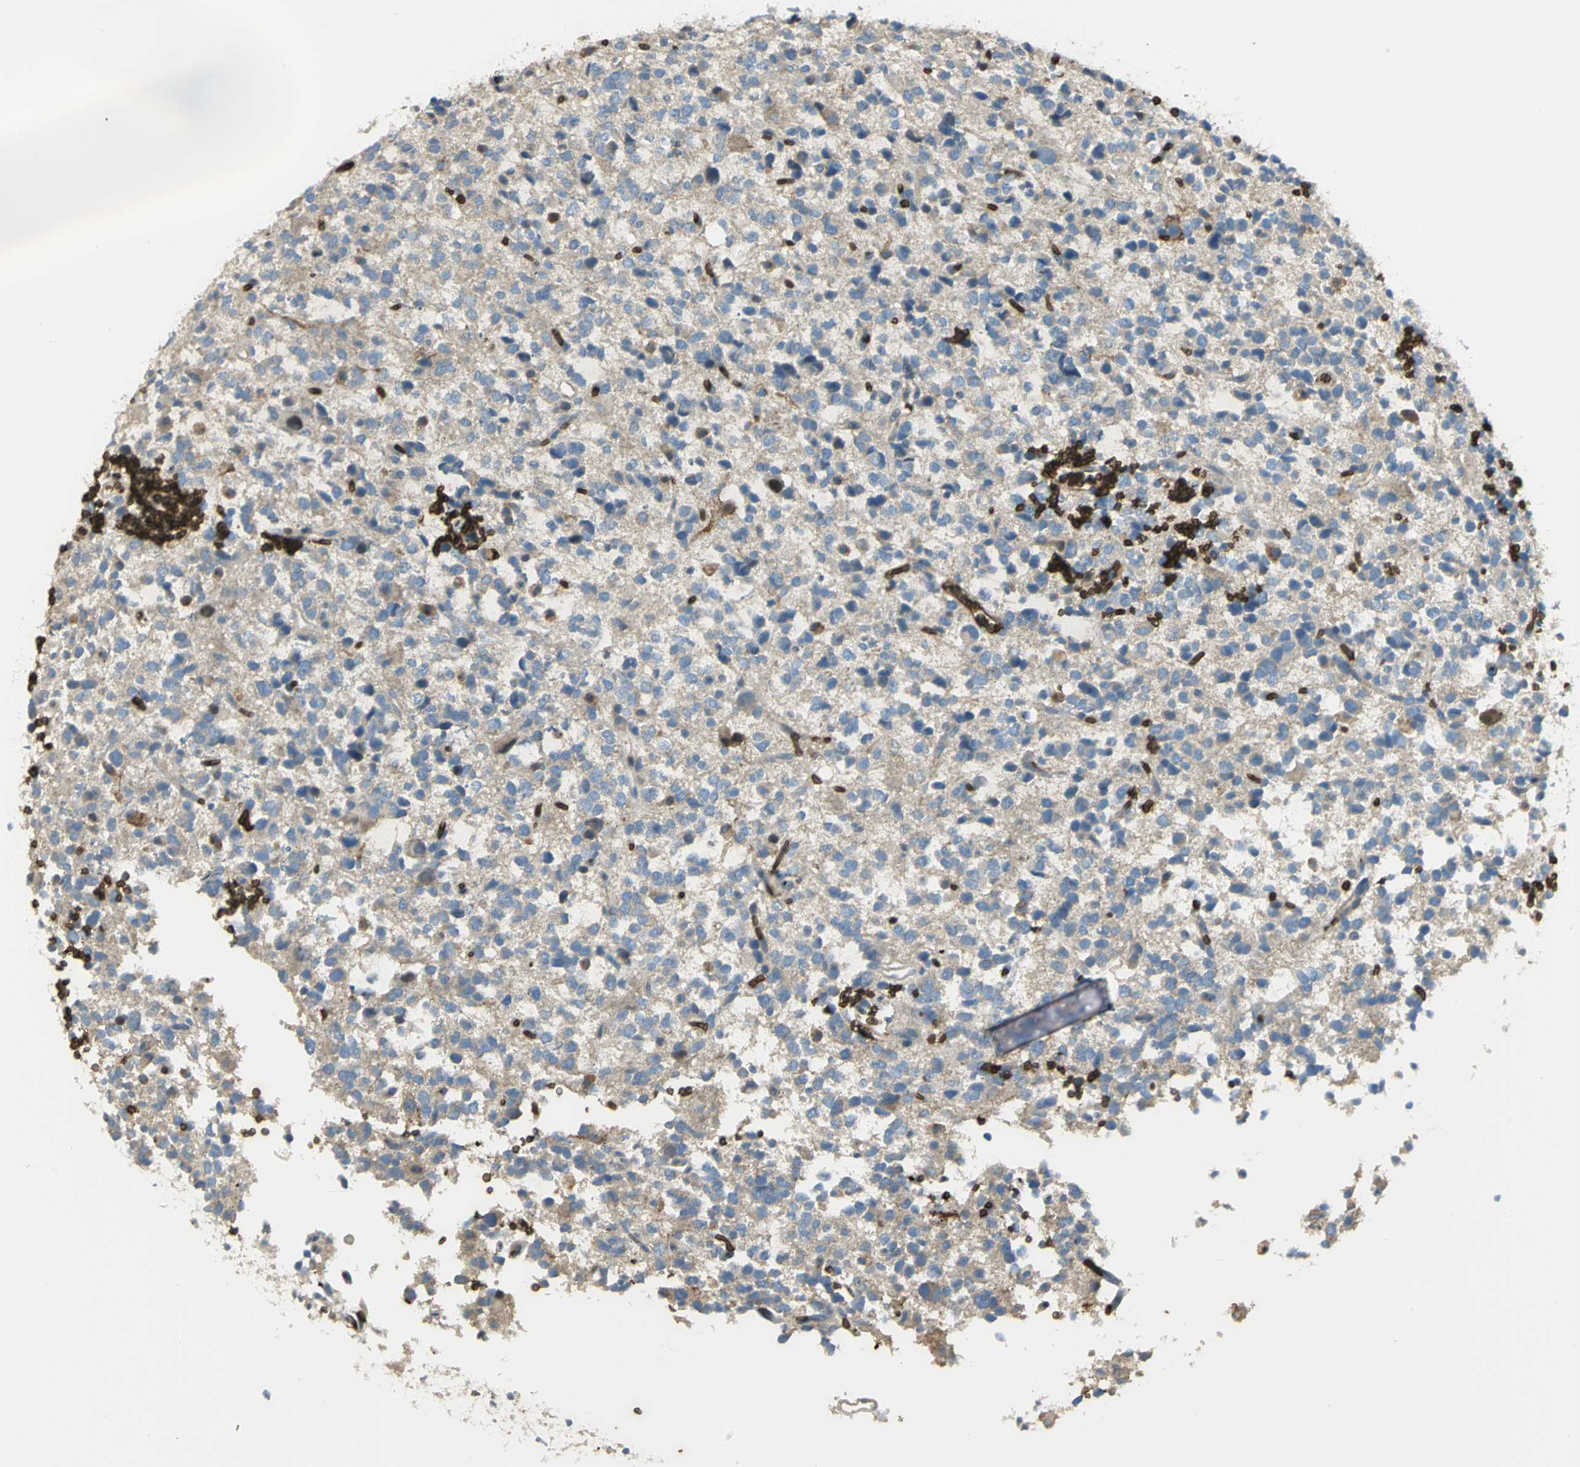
{"staining": {"intensity": "negative", "quantity": "none", "location": "none"}, "tissue": "glioma", "cell_type": "Tumor cells", "image_type": "cancer", "snomed": [{"axis": "morphology", "description": "Glioma, malignant, High grade"}, {"axis": "topography", "description": "Brain"}], "caption": "This is a photomicrograph of IHC staining of malignant glioma (high-grade), which shows no positivity in tumor cells. Brightfield microscopy of IHC stained with DAB (3,3'-diaminobenzidine) (brown) and hematoxylin (blue), captured at high magnification.", "gene": "ANK1", "patient": {"sex": "male", "age": 47}}